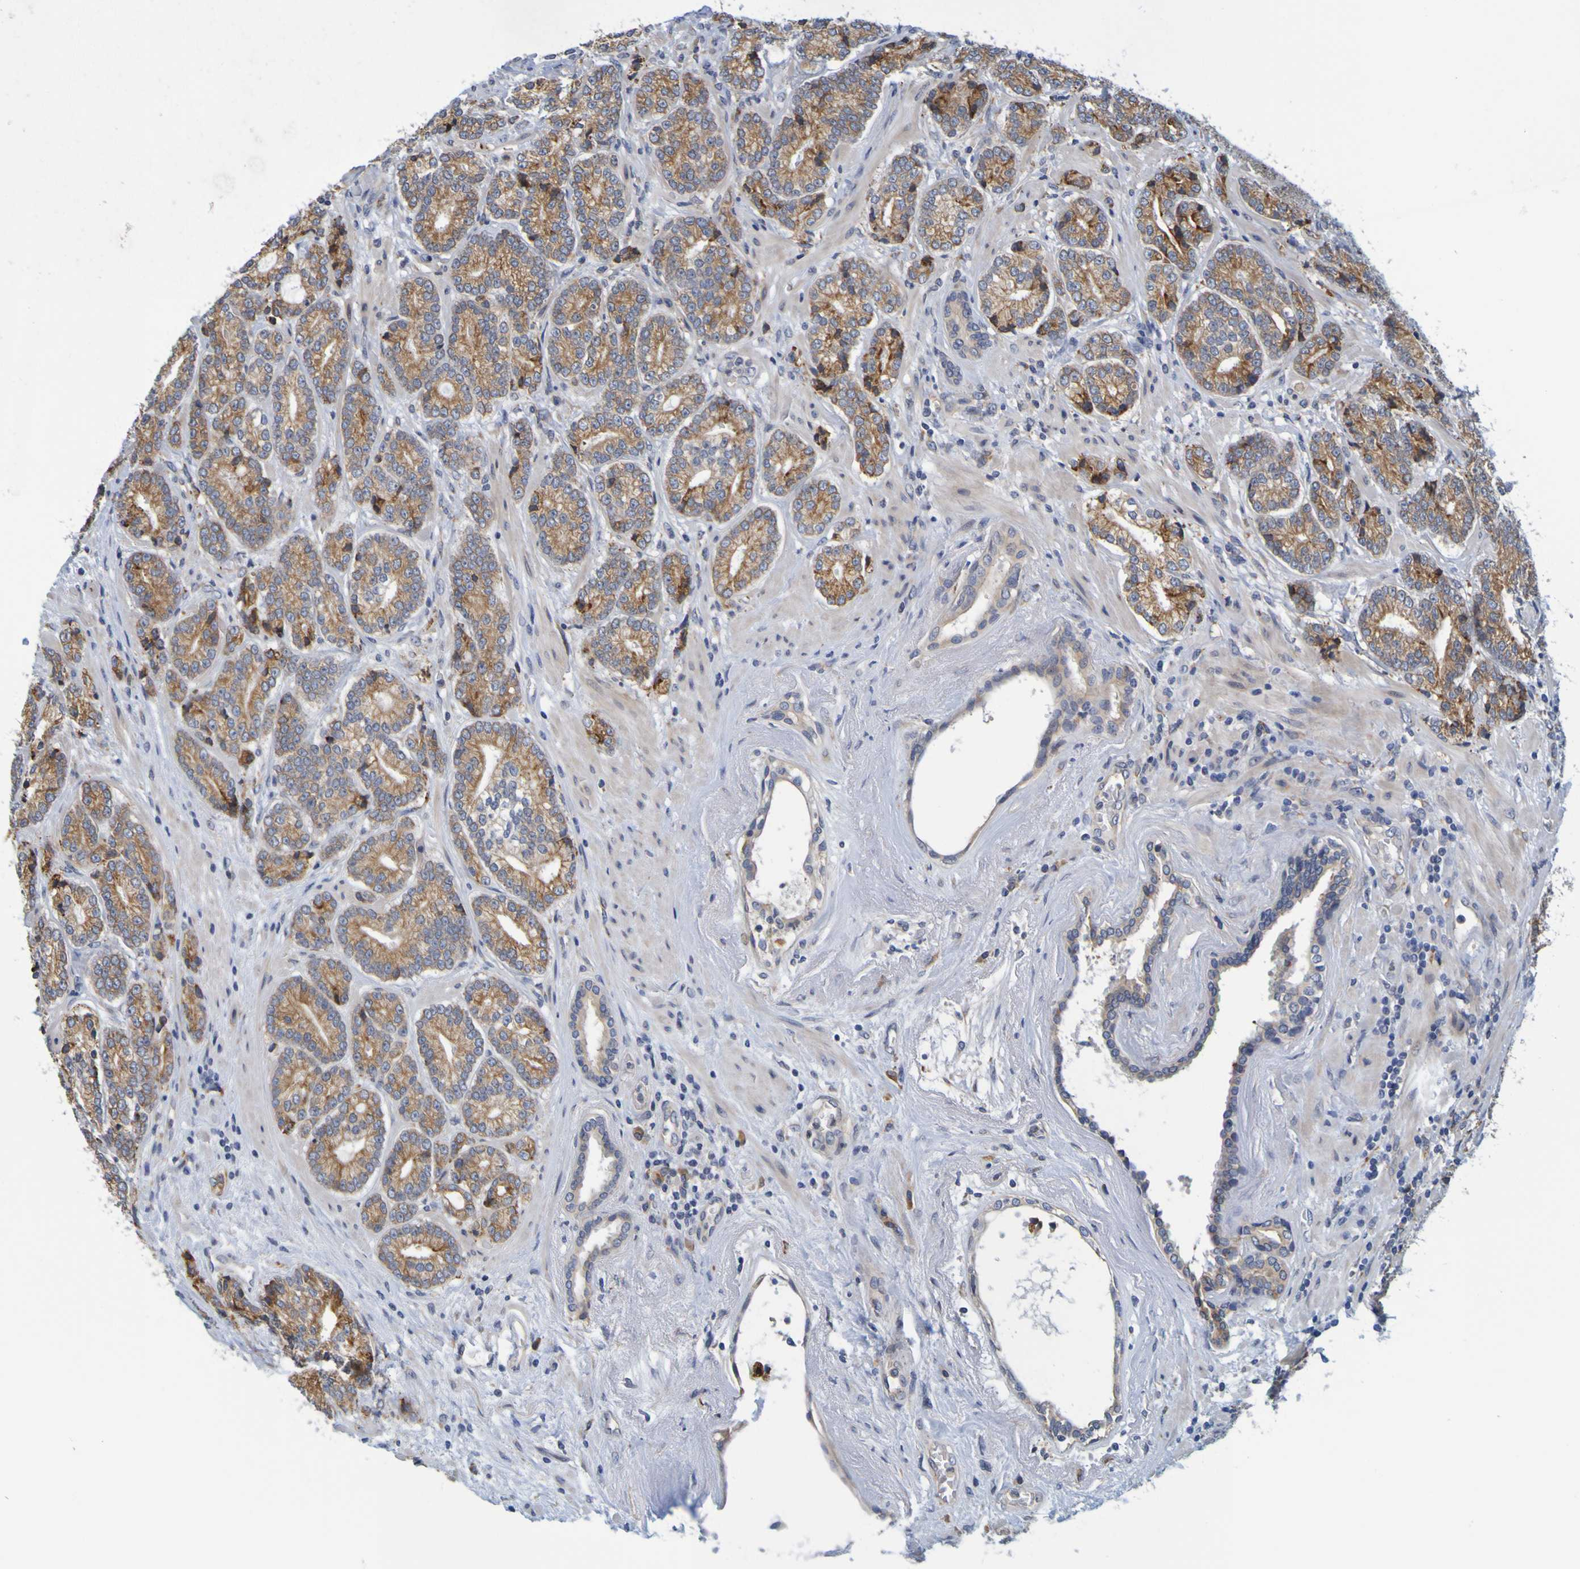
{"staining": {"intensity": "moderate", "quantity": ">75%", "location": "cytoplasmic/membranous"}, "tissue": "prostate cancer", "cell_type": "Tumor cells", "image_type": "cancer", "snomed": [{"axis": "morphology", "description": "Adenocarcinoma, High grade"}, {"axis": "topography", "description": "Prostate"}], "caption": "IHC image of prostate adenocarcinoma (high-grade) stained for a protein (brown), which reveals medium levels of moderate cytoplasmic/membranous positivity in approximately >75% of tumor cells.", "gene": "SIL1", "patient": {"sex": "male", "age": 61}}